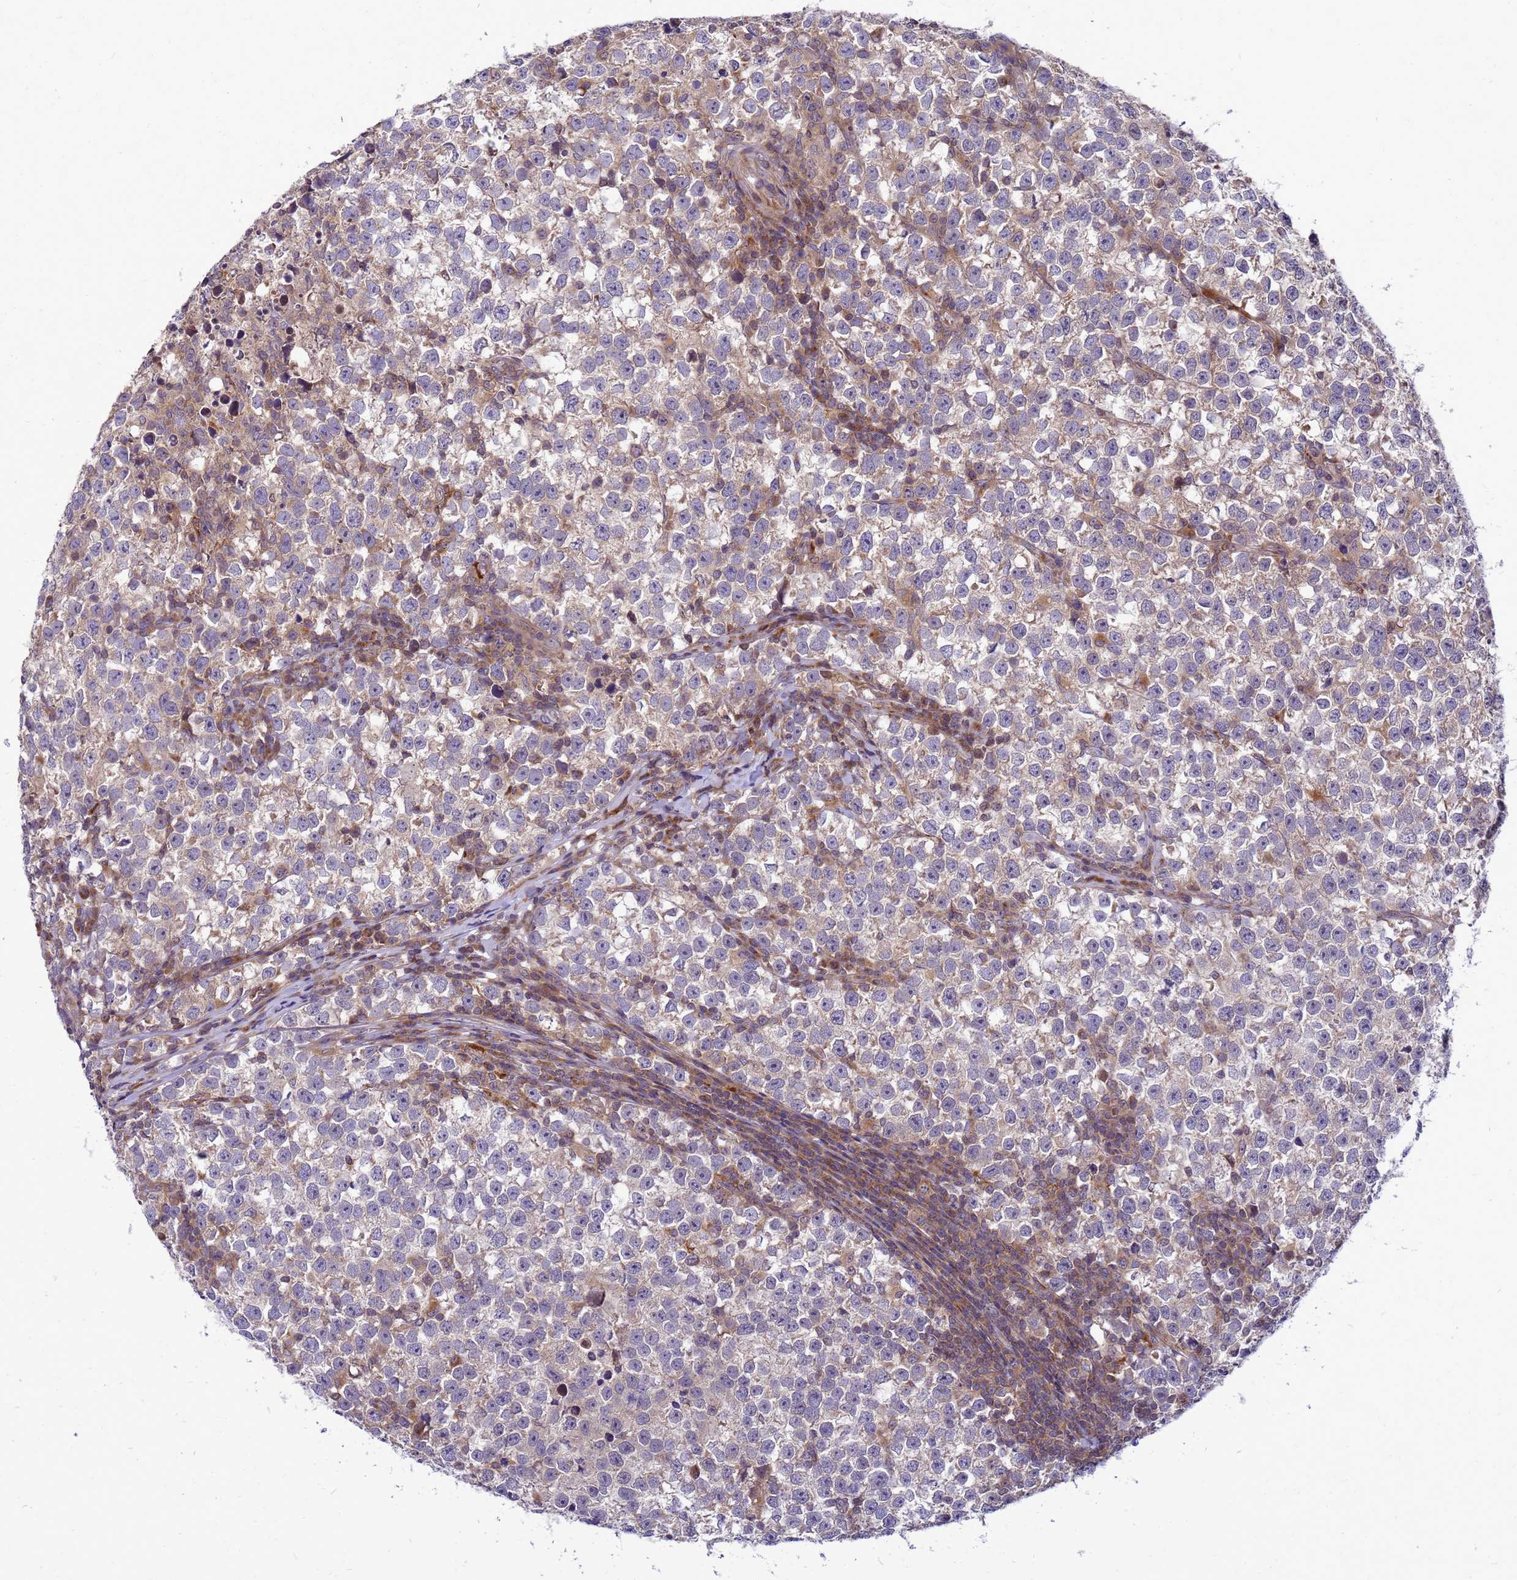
{"staining": {"intensity": "weak", "quantity": "25%-75%", "location": "cytoplasmic/membranous"}, "tissue": "testis cancer", "cell_type": "Tumor cells", "image_type": "cancer", "snomed": [{"axis": "morphology", "description": "Normal tissue, NOS"}, {"axis": "morphology", "description": "Seminoma, NOS"}, {"axis": "topography", "description": "Testis"}], "caption": "The photomicrograph reveals immunohistochemical staining of testis cancer (seminoma). There is weak cytoplasmic/membranous staining is seen in approximately 25%-75% of tumor cells. Using DAB (3,3'-diaminobenzidine) (brown) and hematoxylin (blue) stains, captured at high magnification using brightfield microscopy.", "gene": "C12orf43", "patient": {"sex": "male", "age": 43}}